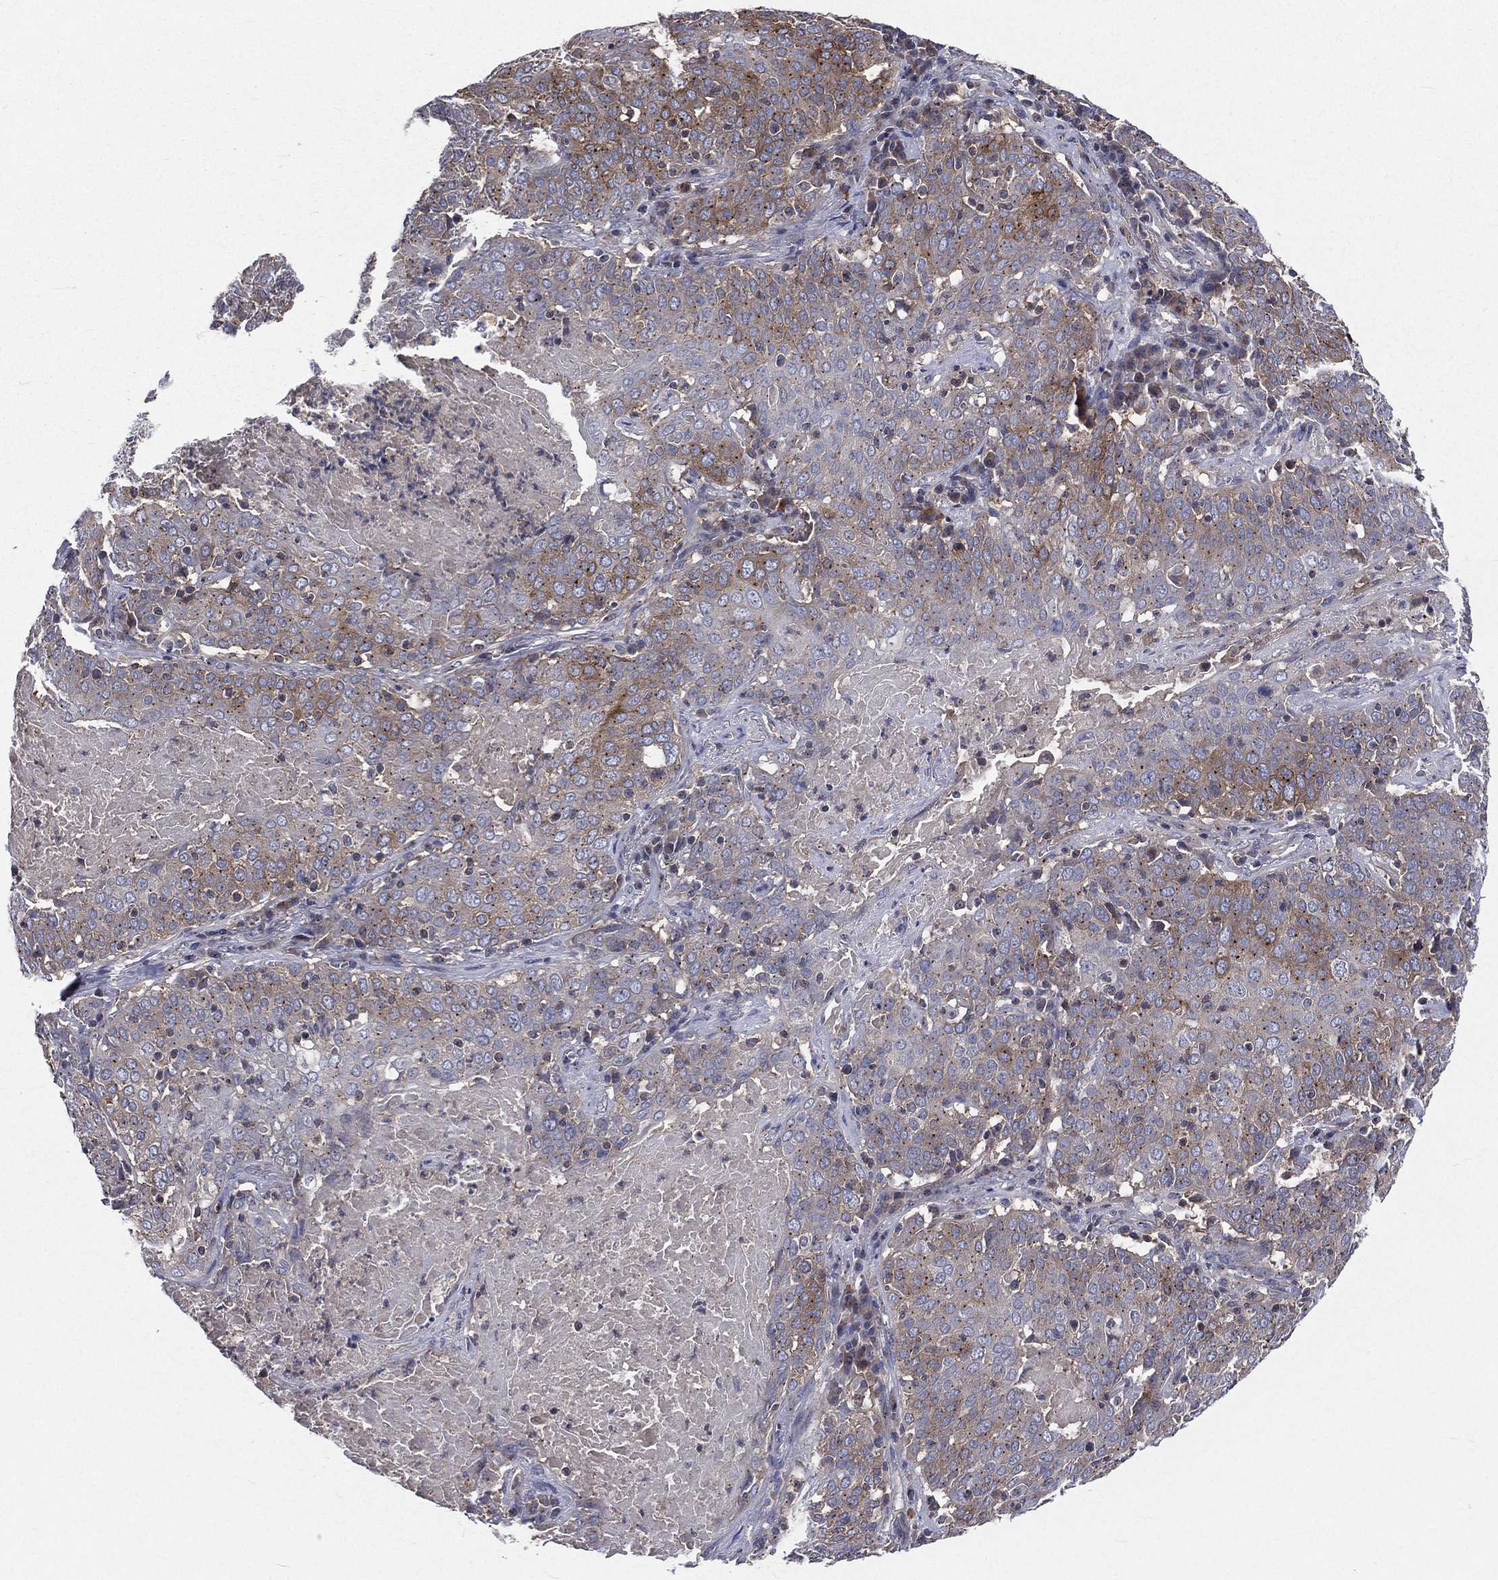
{"staining": {"intensity": "moderate", "quantity": "<25%", "location": "cytoplasmic/membranous"}, "tissue": "lung cancer", "cell_type": "Tumor cells", "image_type": "cancer", "snomed": [{"axis": "morphology", "description": "Squamous cell carcinoma, NOS"}, {"axis": "topography", "description": "Lung"}], "caption": "IHC (DAB) staining of lung cancer (squamous cell carcinoma) reveals moderate cytoplasmic/membranous protein positivity in about <25% of tumor cells. (DAB (3,3'-diaminobenzidine) IHC, brown staining for protein, blue staining for nuclei).", "gene": "CROCC", "patient": {"sex": "male", "age": 82}}